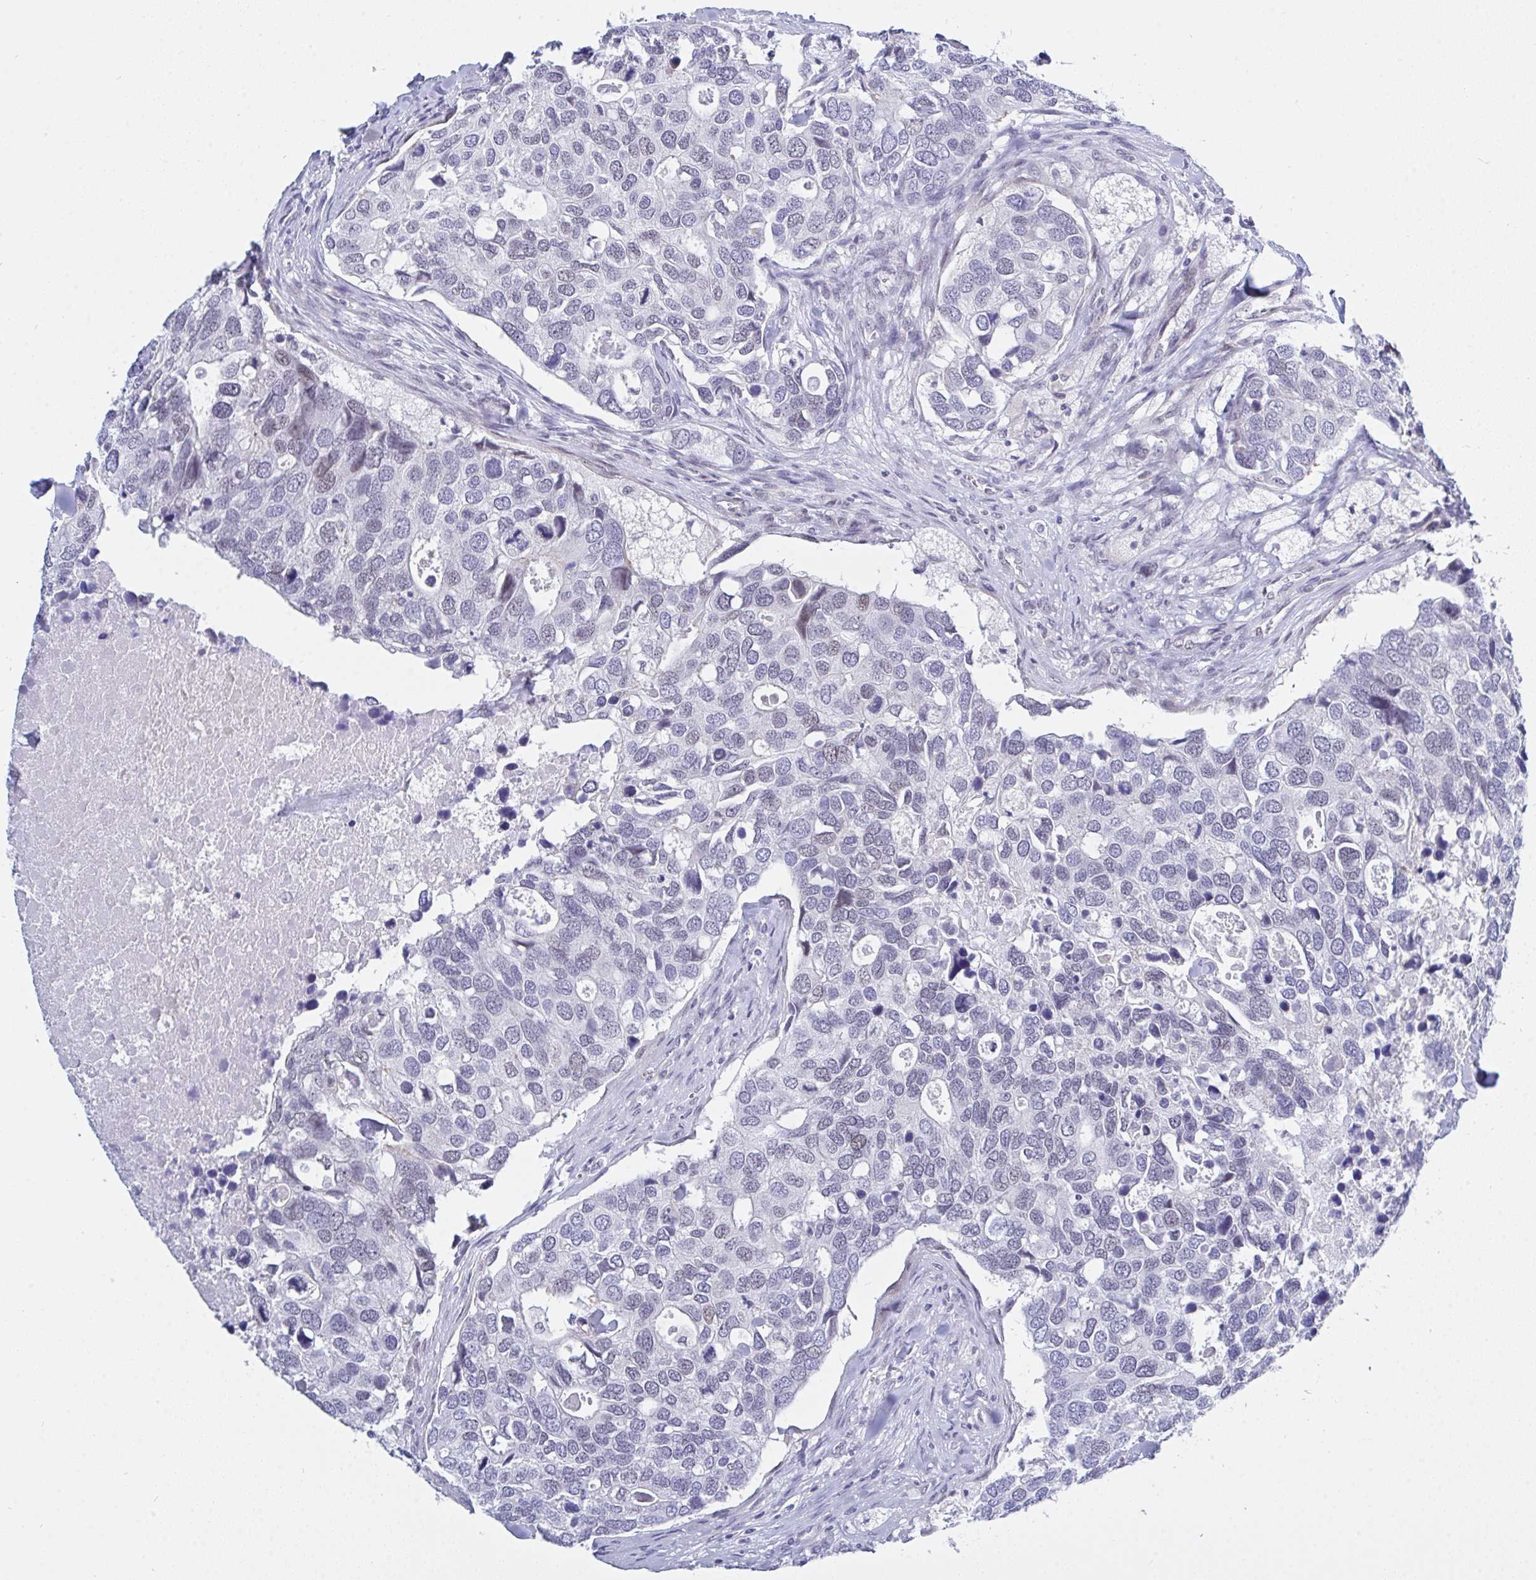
{"staining": {"intensity": "negative", "quantity": "none", "location": "none"}, "tissue": "breast cancer", "cell_type": "Tumor cells", "image_type": "cancer", "snomed": [{"axis": "morphology", "description": "Duct carcinoma"}, {"axis": "topography", "description": "Breast"}], "caption": "The image exhibits no significant staining in tumor cells of infiltrating ductal carcinoma (breast).", "gene": "FBXL22", "patient": {"sex": "female", "age": 83}}